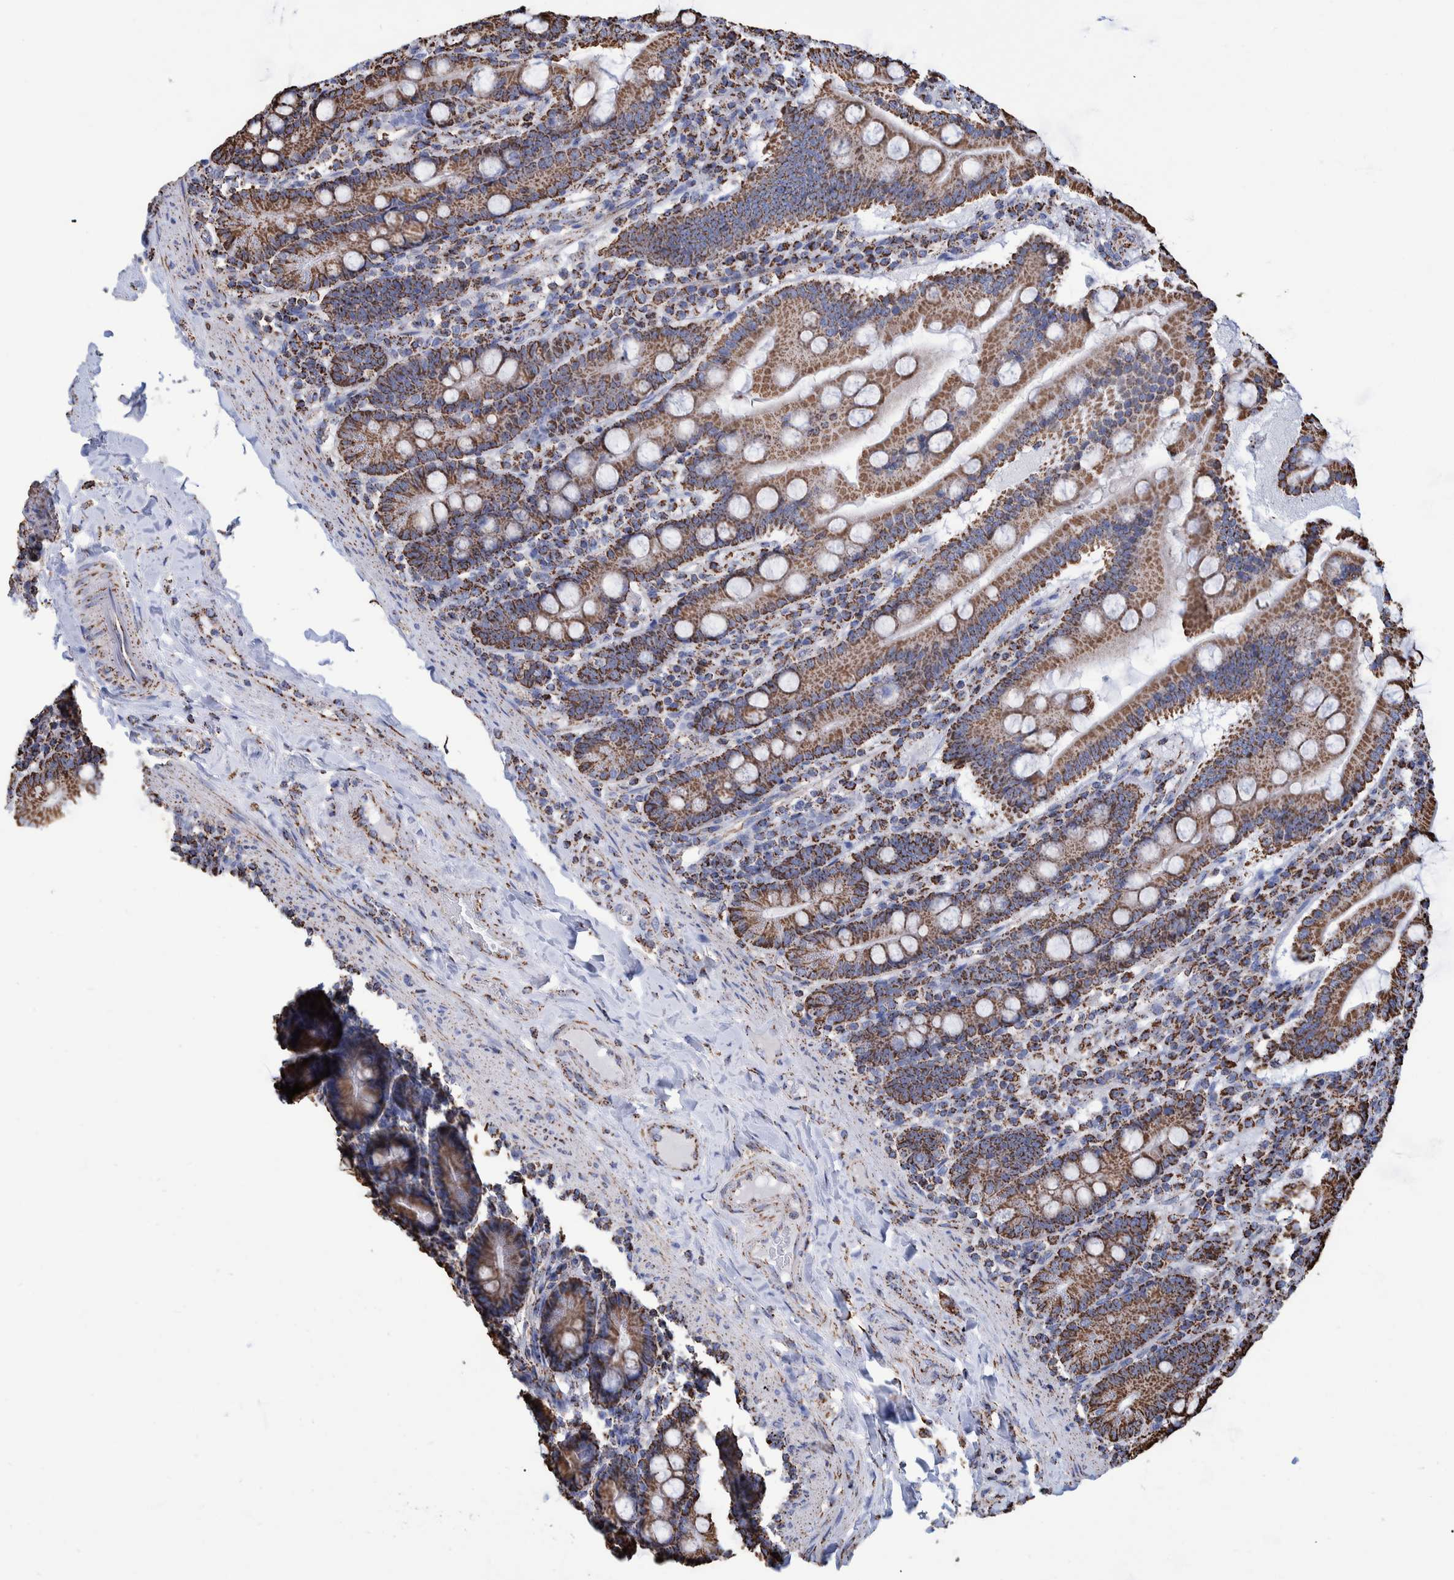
{"staining": {"intensity": "strong", "quantity": ">75%", "location": "cytoplasmic/membranous"}, "tissue": "duodenum", "cell_type": "Glandular cells", "image_type": "normal", "snomed": [{"axis": "morphology", "description": "Normal tissue, NOS"}, {"axis": "topography", "description": "Duodenum"}], "caption": "Protein analysis of normal duodenum displays strong cytoplasmic/membranous positivity in about >75% of glandular cells. Immunohistochemistry stains the protein in brown and the nuclei are stained blue.", "gene": "VPS26C", "patient": {"sex": "male", "age": 50}}